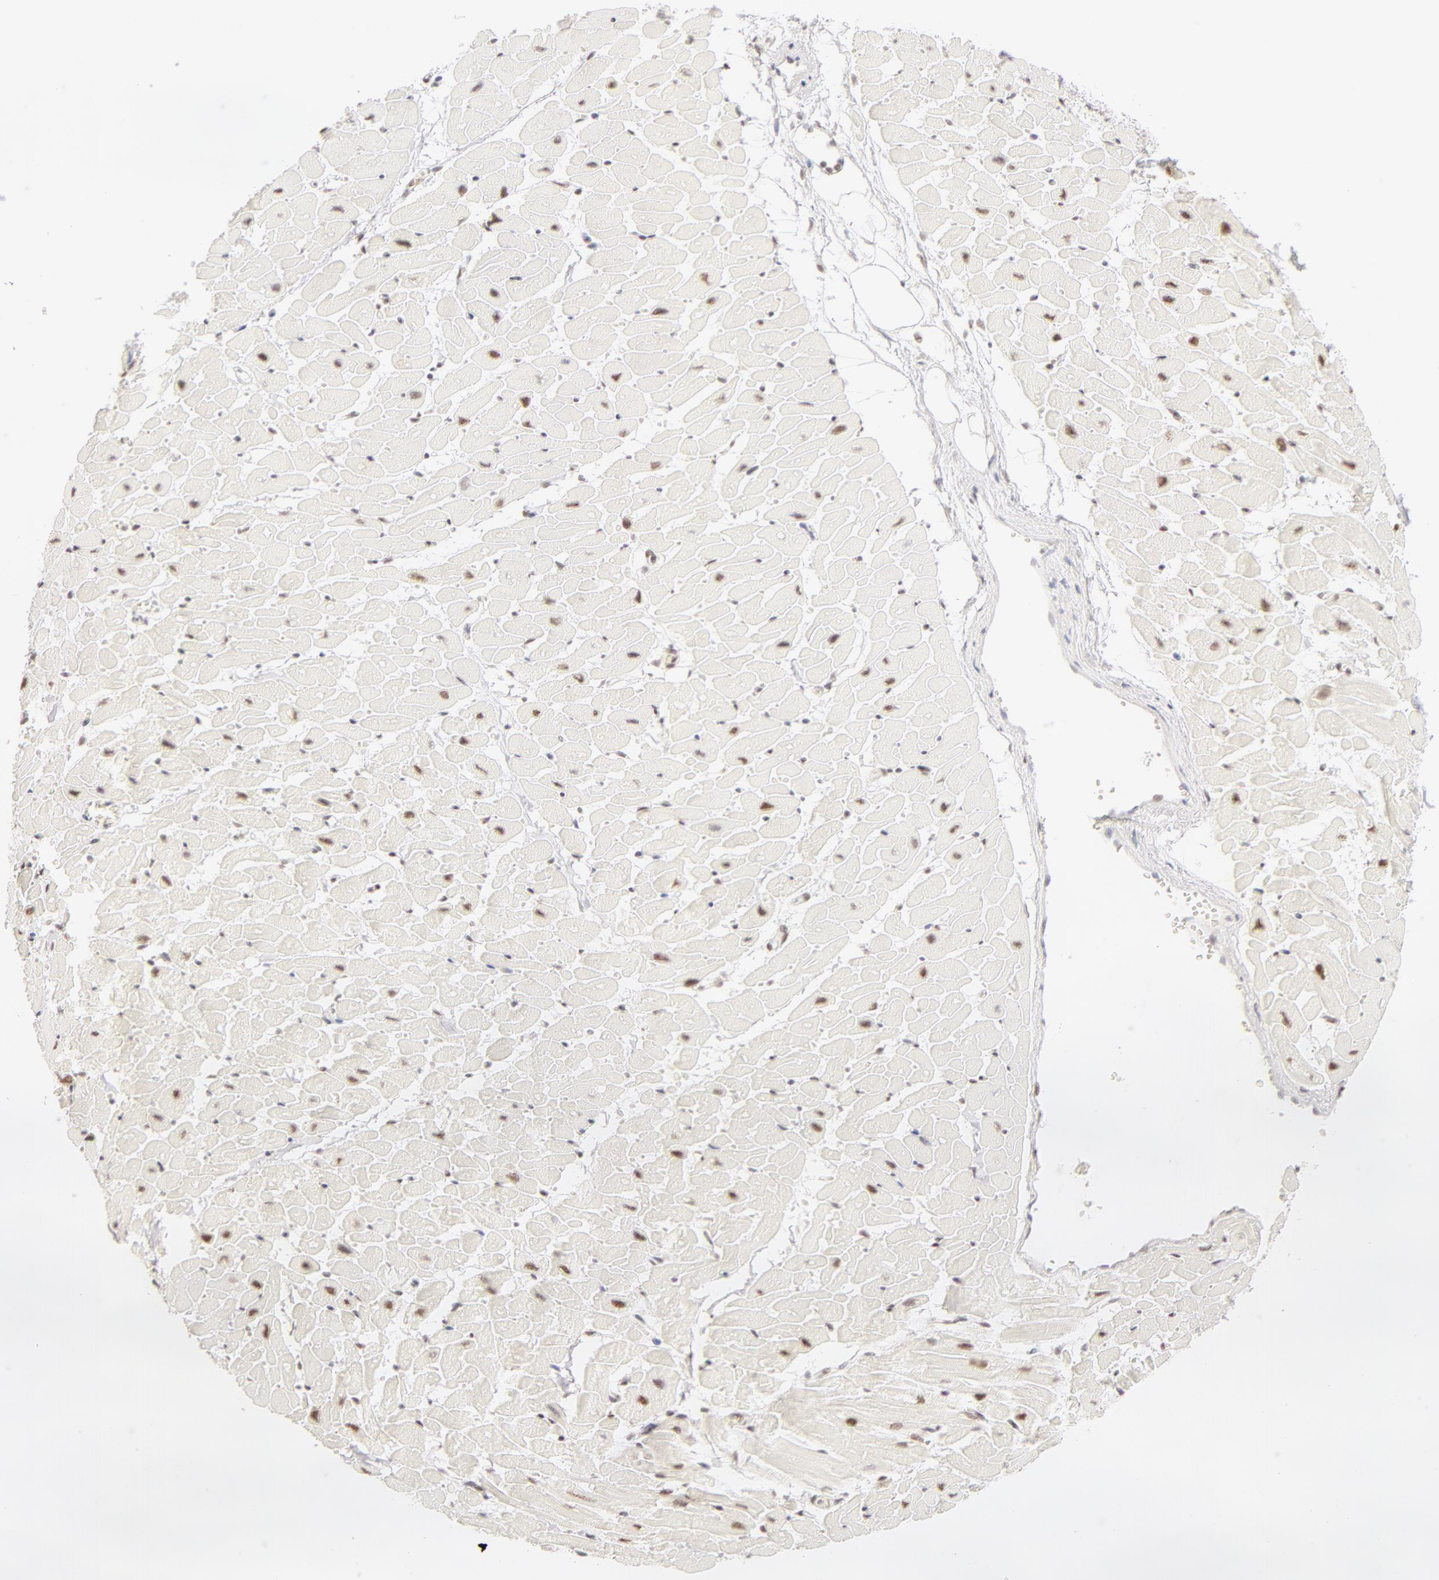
{"staining": {"intensity": "weak", "quantity": "25%-75%", "location": "nuclear"}, "tissue": "heart muscle", "cell_type": "Cardiomyocytes", "image_type": "normal", "snomed": [{"axis": "morphology", "description": "Normal tissue, NOS"}, {"axis": "topography", "description": "Heart"}], "caption": "Brown immunohistochemical staining in unremarkable heart muscle reveals weak nuclear positivity in about 25%-75% of cardiomyocytes.", "gene": "RBM39", "patient": {"sex": "female", "age": 19}}